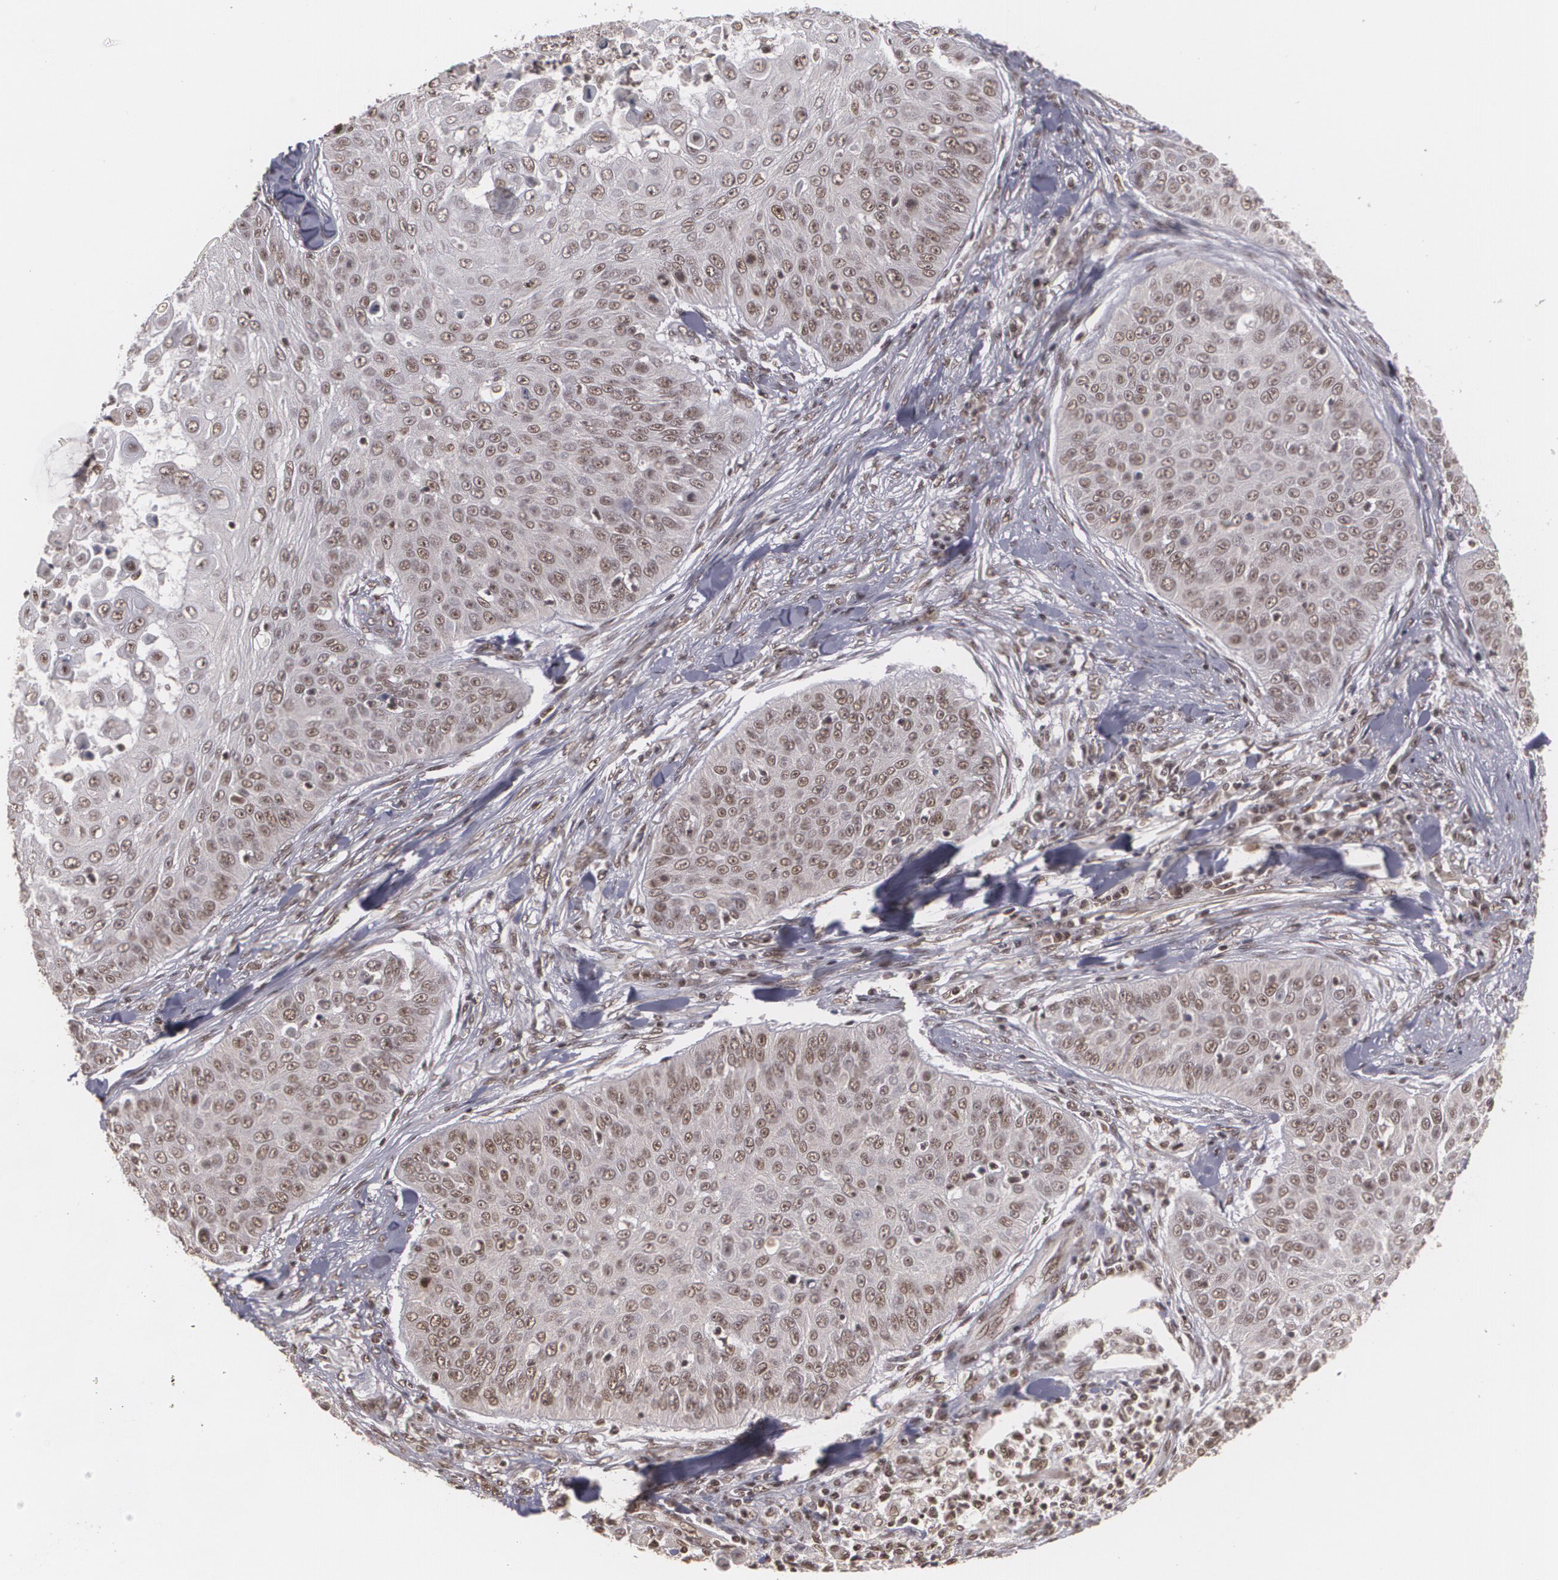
{"staining": {"intensity": "weak", "quantity": ">75%", "location": "nuclear"}, "tissue": "skin cancer", "cell_type": "Tumor cells", "image_type": "cancer", "snomed": [{"axis": "morphology", "description": "Squamous cell carcinoma, NOS"}, {"axis": "topography", "description": "Skin"}], "caption": "Immunohistochemistry photomicrograph of human squamous cell carcinoma (skin) stained for a protein (brown), which shows low levels of weak nuclear positivity in about >75% of tumor cells.", "gene": "RXRB", "patient": {"sex": "male", "age": 82}}